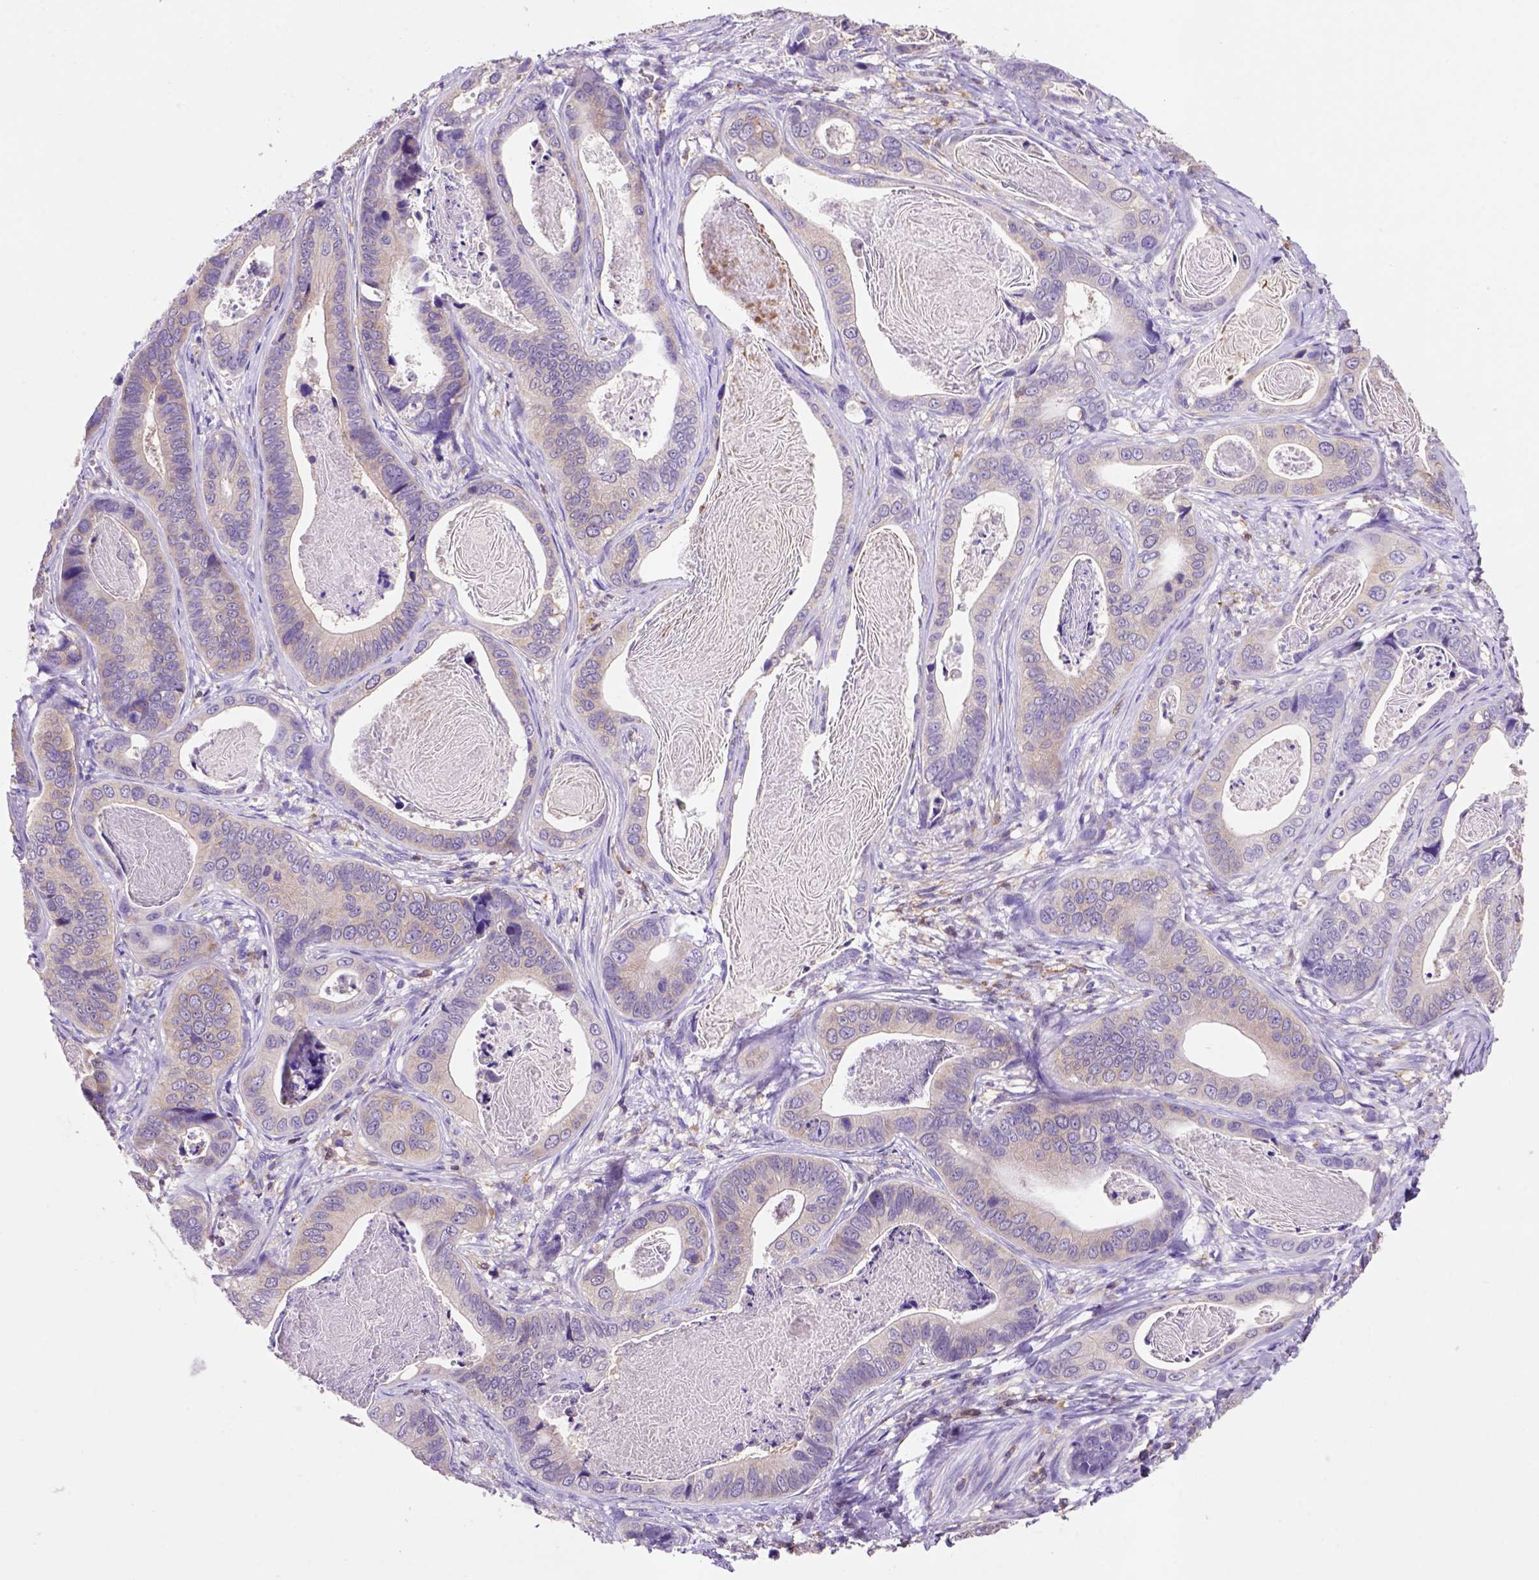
{"staining": {"intensity": "weak", "quantity": "<25%", "location": "cytoplasmic/membranous"}, "tissue": "stomach cancer", "cell_type": "Tumor cells", "image_type": "cancer", "snomed": [{"axis": "morphology", "description": "Adenocarcinoma, NOS"}, {"axis": "topography", "description": "Stomach"}], "caption": "Immunohistochemistry (IHC) of human stomach cancer reveals no positivity in tumor cells.", "gene": "INPP5D", "patient": {"sex": "male", "age": 84}}